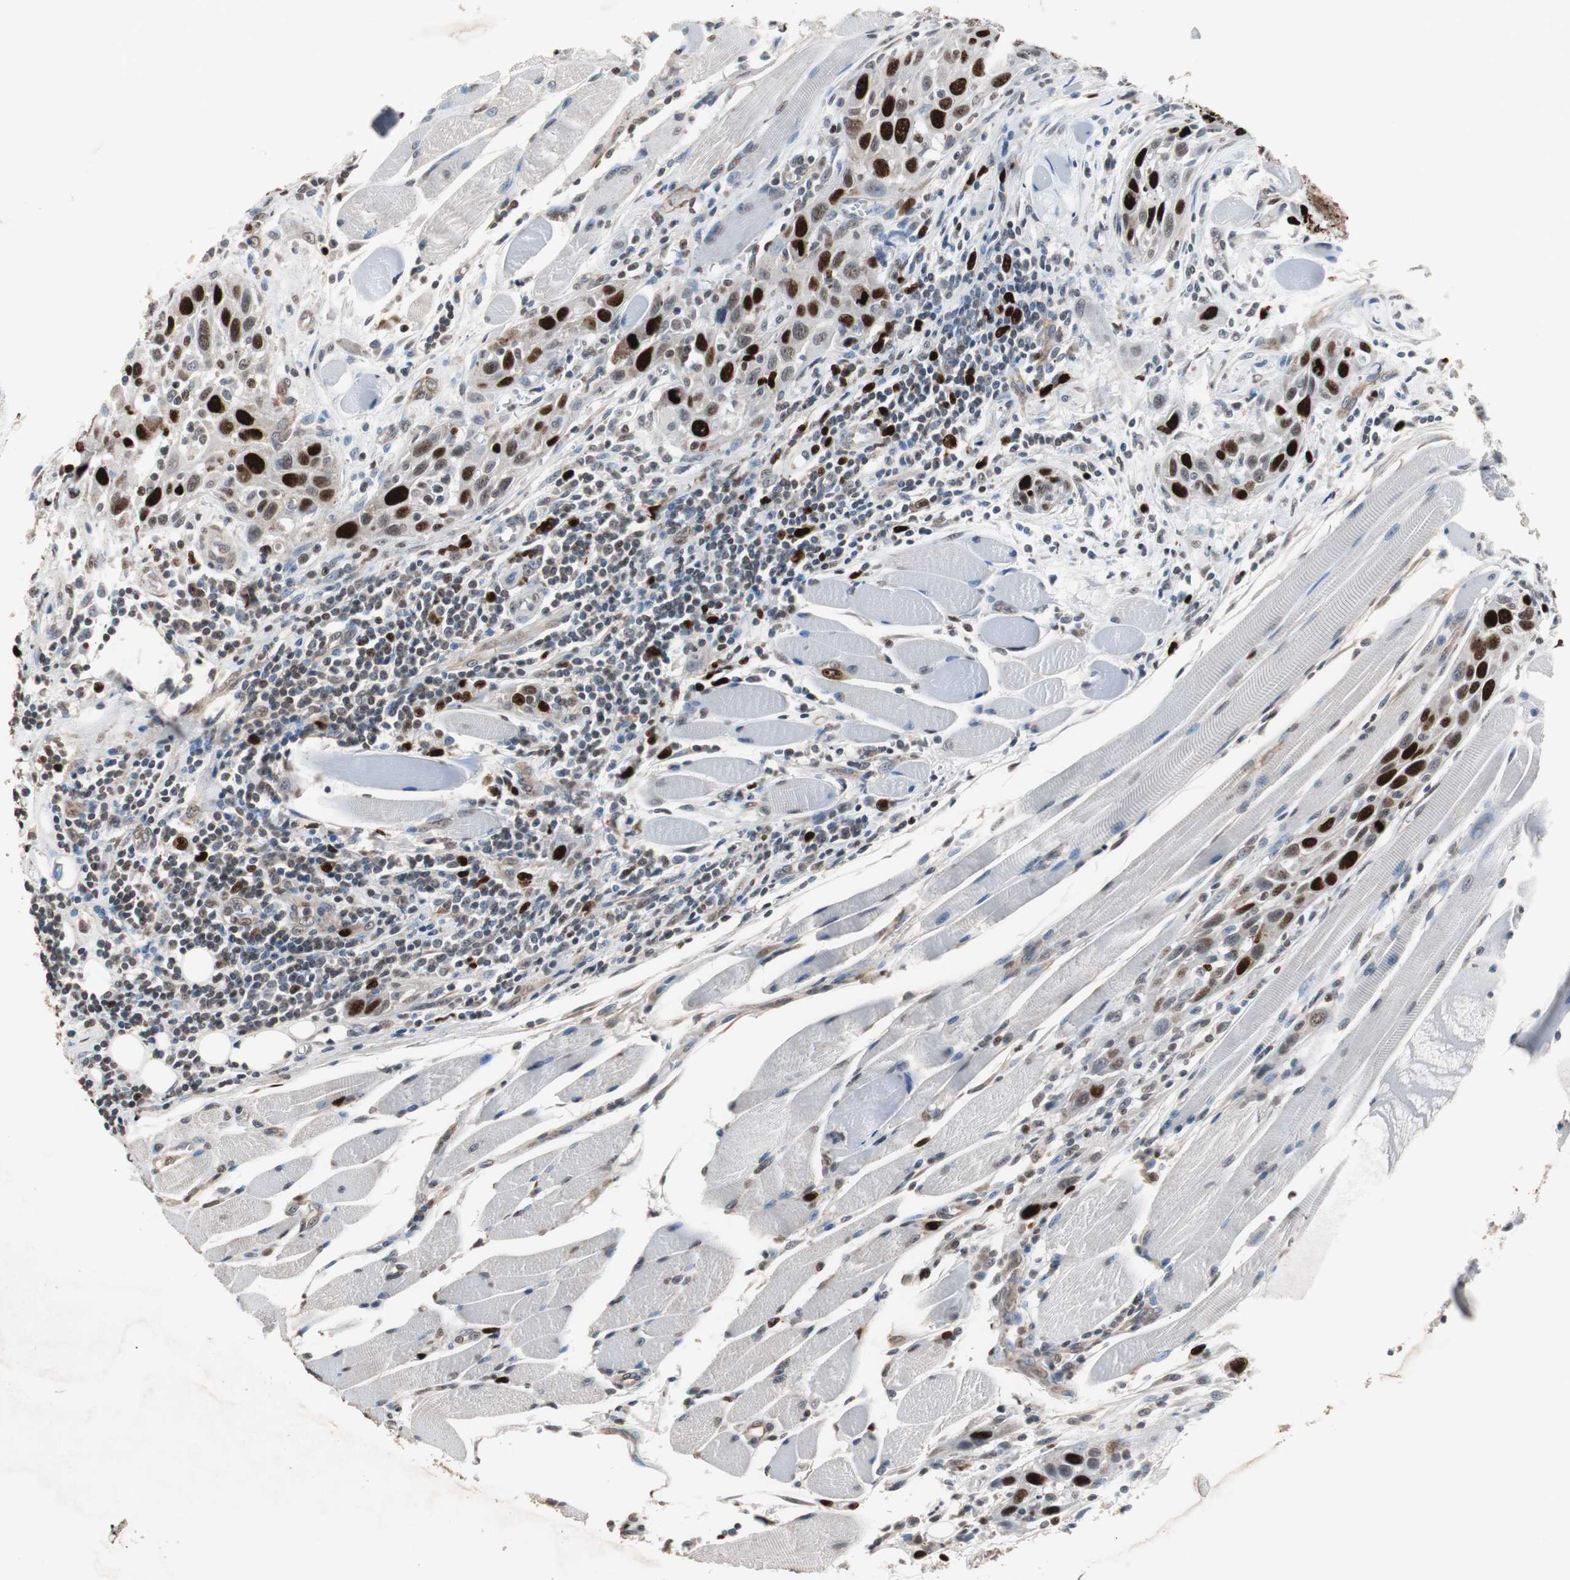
{"staining": {"intensity": "strong", "quantity": ">75%", "location": "nuclear"}, "tissue": "head and neck cancer", "cell_type": "Tumor cells", "image_type": "cancer", "snomed": [{"axis": "morphology", "description": "Squamous cell carcinoma, NOS"}, {"axis": "topography", "description": "Oral tissue"}, {"axis": "topography", "description": "Head-Neck"}], "caption": "Immunohistochemistry (IHC) micrograph of neoplastic tissue: squamous cell carcinoma (head and neck) stained using immunohistochemistry (IHC) shows high levels of strong protein expression localized specifically in the nuclear of tumor cells, appearing as a nuclear brown color.", "gene": "TOP2A", "patient": {"sex": "female", "age": 50}}